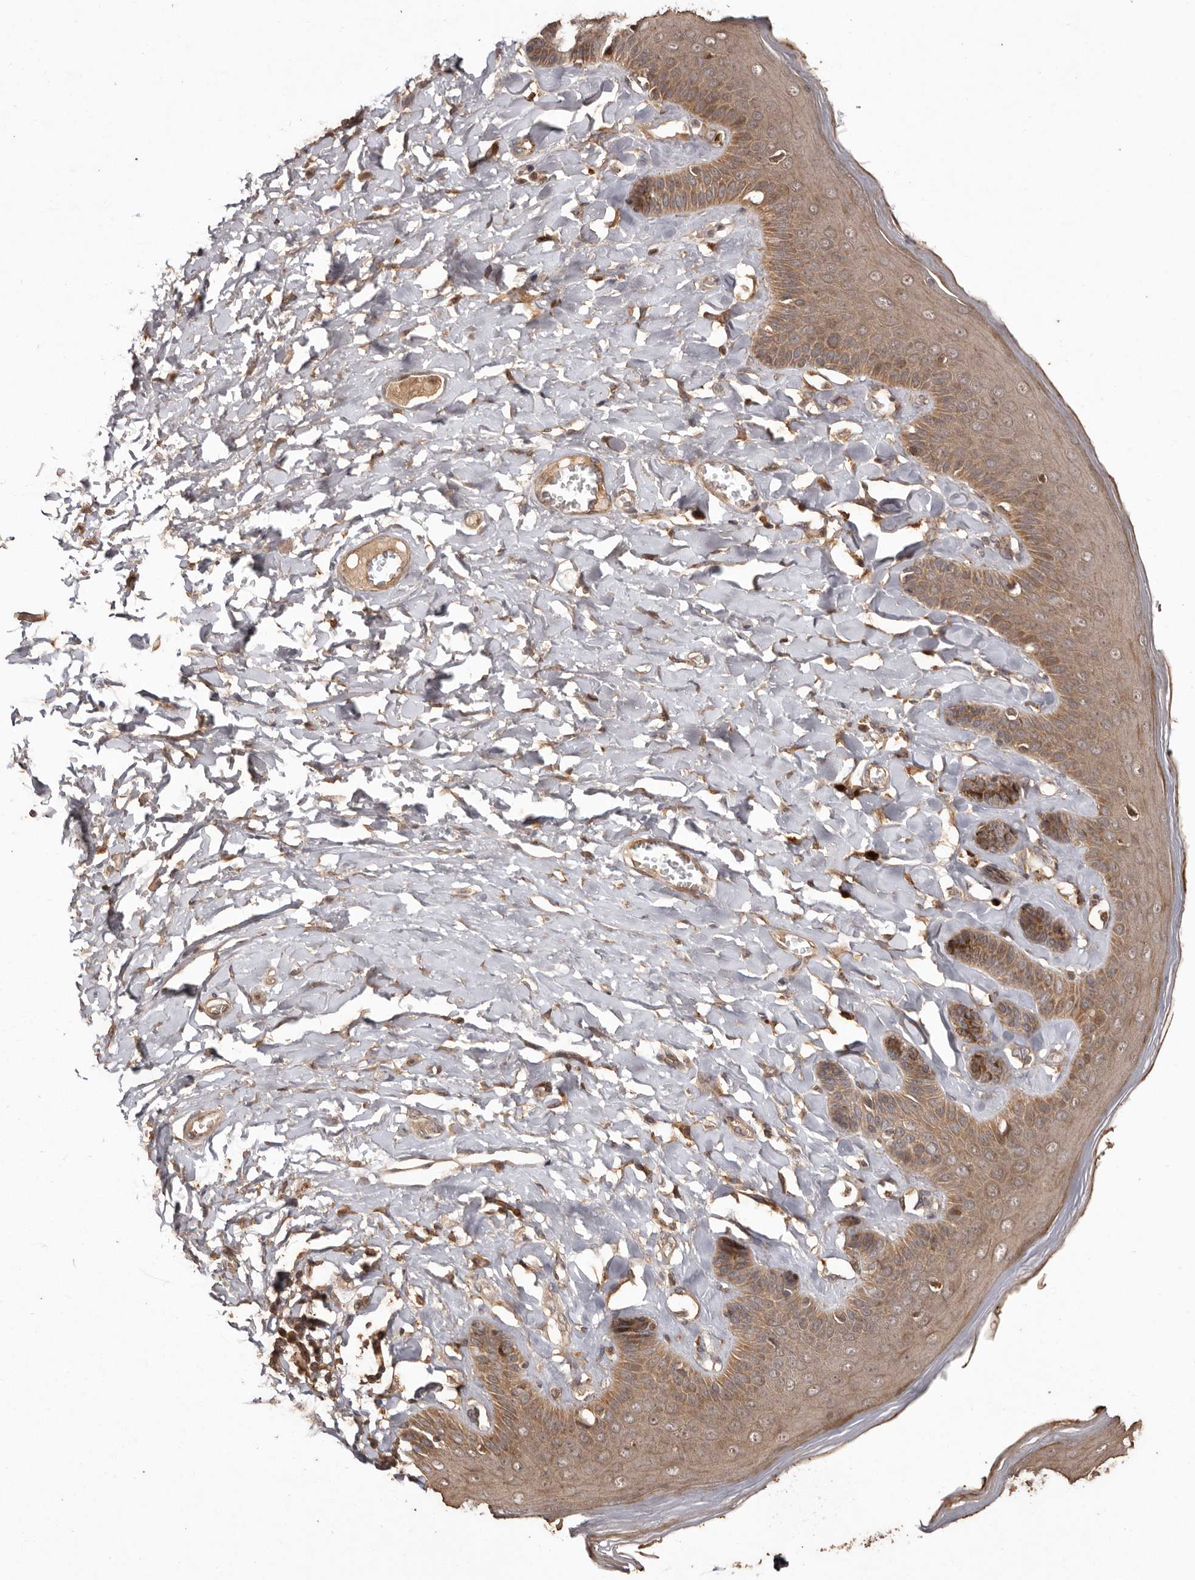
{"staining": {"intensity": "moderate", "quantity": ">75%", "location": "cytoplasmic/membranous"}, "tissue": "skin", "cell_type": "Epidermal cells", "image_type": "normal", "snomed": [{"axis": "morphology", "description": "Normal tissue, NOS"}, {"axis": "topography", "description": "Anal"}], "caption": "Protein expression analysis of benign human skin reveals moderate cytoplasmic/membranous expression in about >75% of epidermal cells. (brown staining indicates protein expression, while blue staining denotes nuclei).", "gene": "RWDD1", "patient": {"sex": "male", "age": 69}}